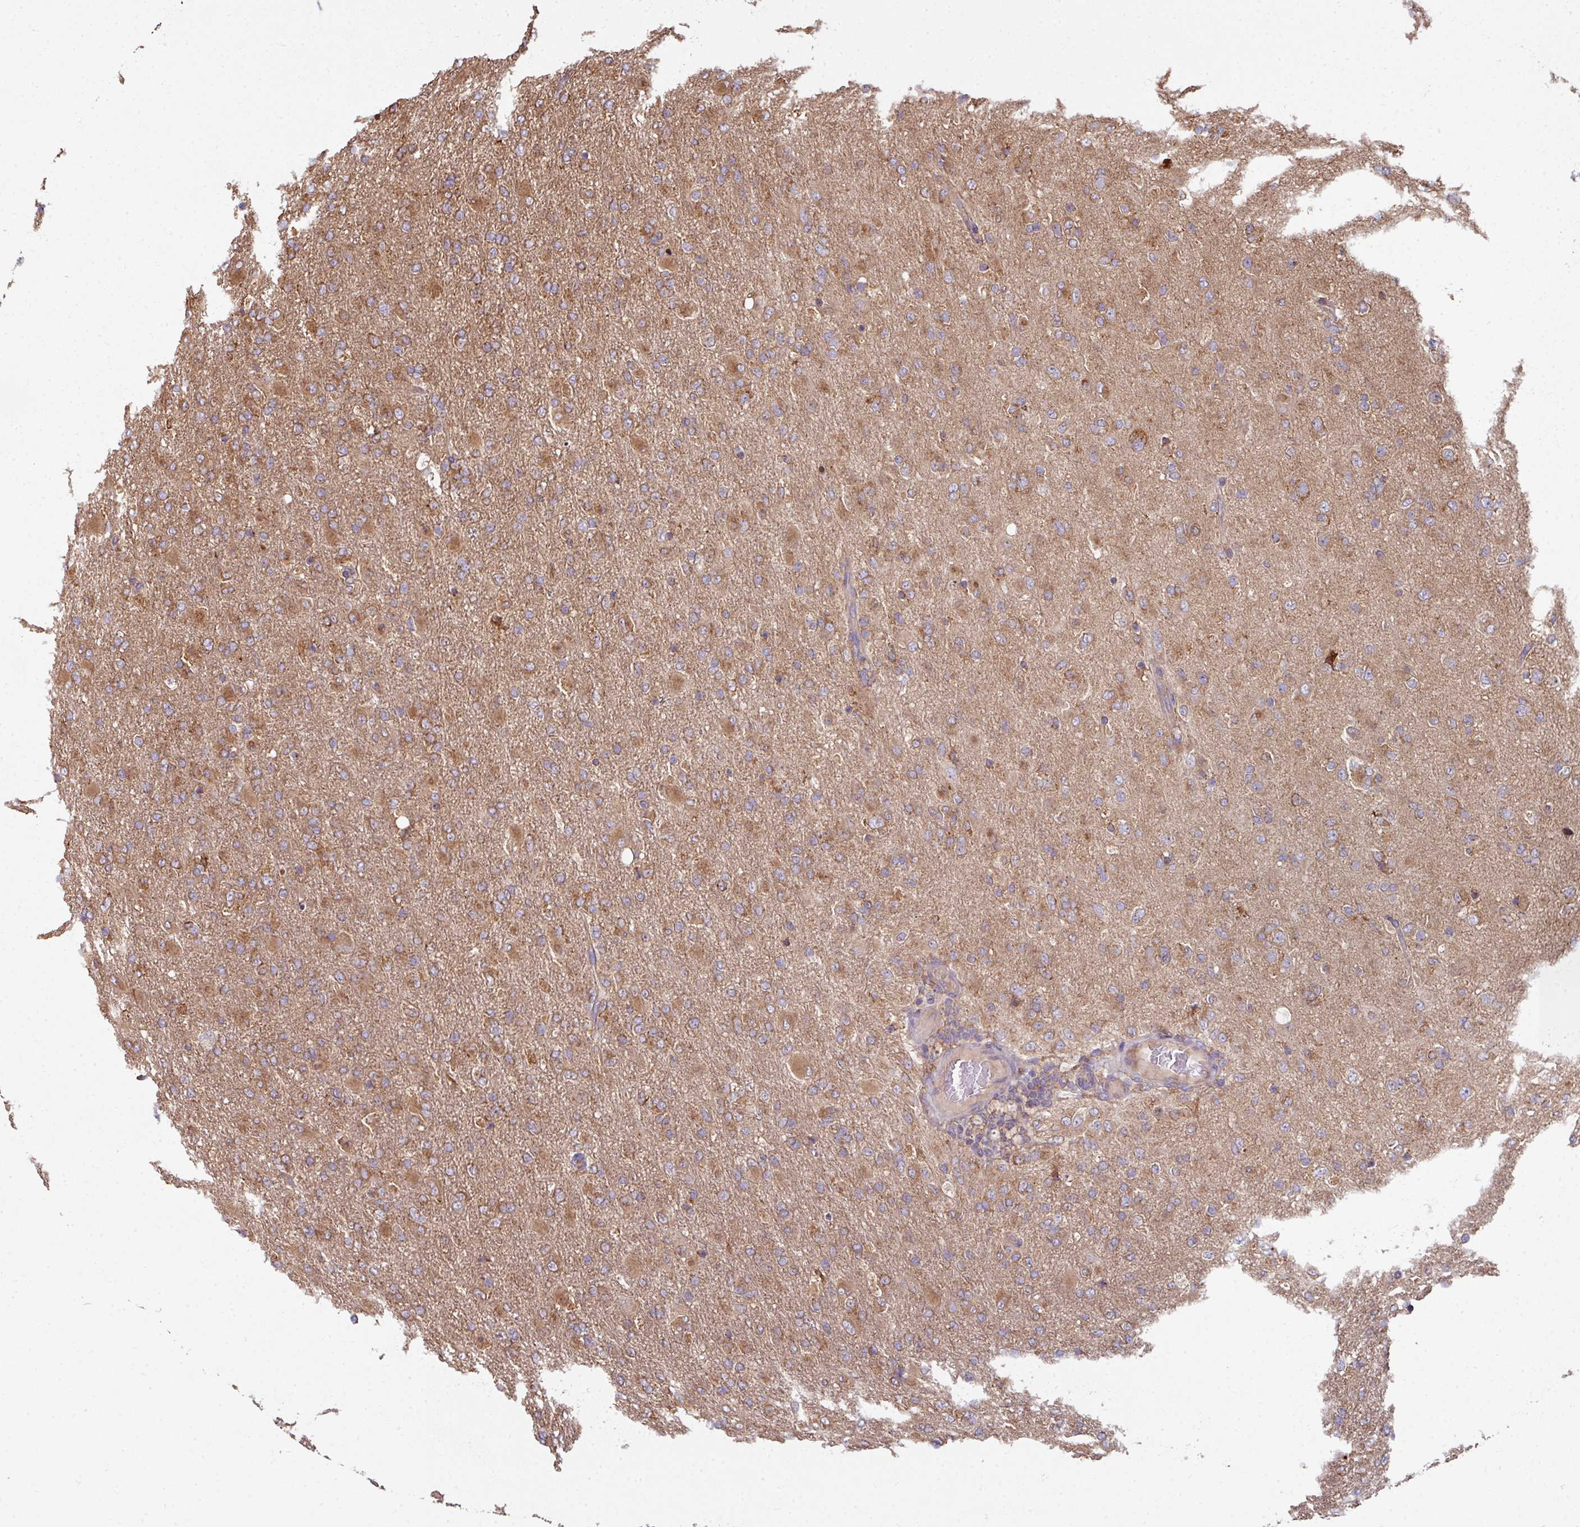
{"staining": {"intensity": "moderate", "quantity": ">75%", "location": "cytoplasmic/membranous"}, "tissue": "glioma", "cell_type": "Tumor cells", "image_type": "cancer", "snomed": [{"axis": "morphology", "description": "Glioma, malignant, Low grade"}, {"axis": "topography", "description": "Brain"}], "caption": "A high-resolution micrograph shows immunohistochemistry staining of malignant glioma (low-grade), which reveals moderate cytoplasmic/membranous expression in approximately >75% of tumor cells.", "gene": "FAT4", "patient": {"sex": "male", "age": 65}}